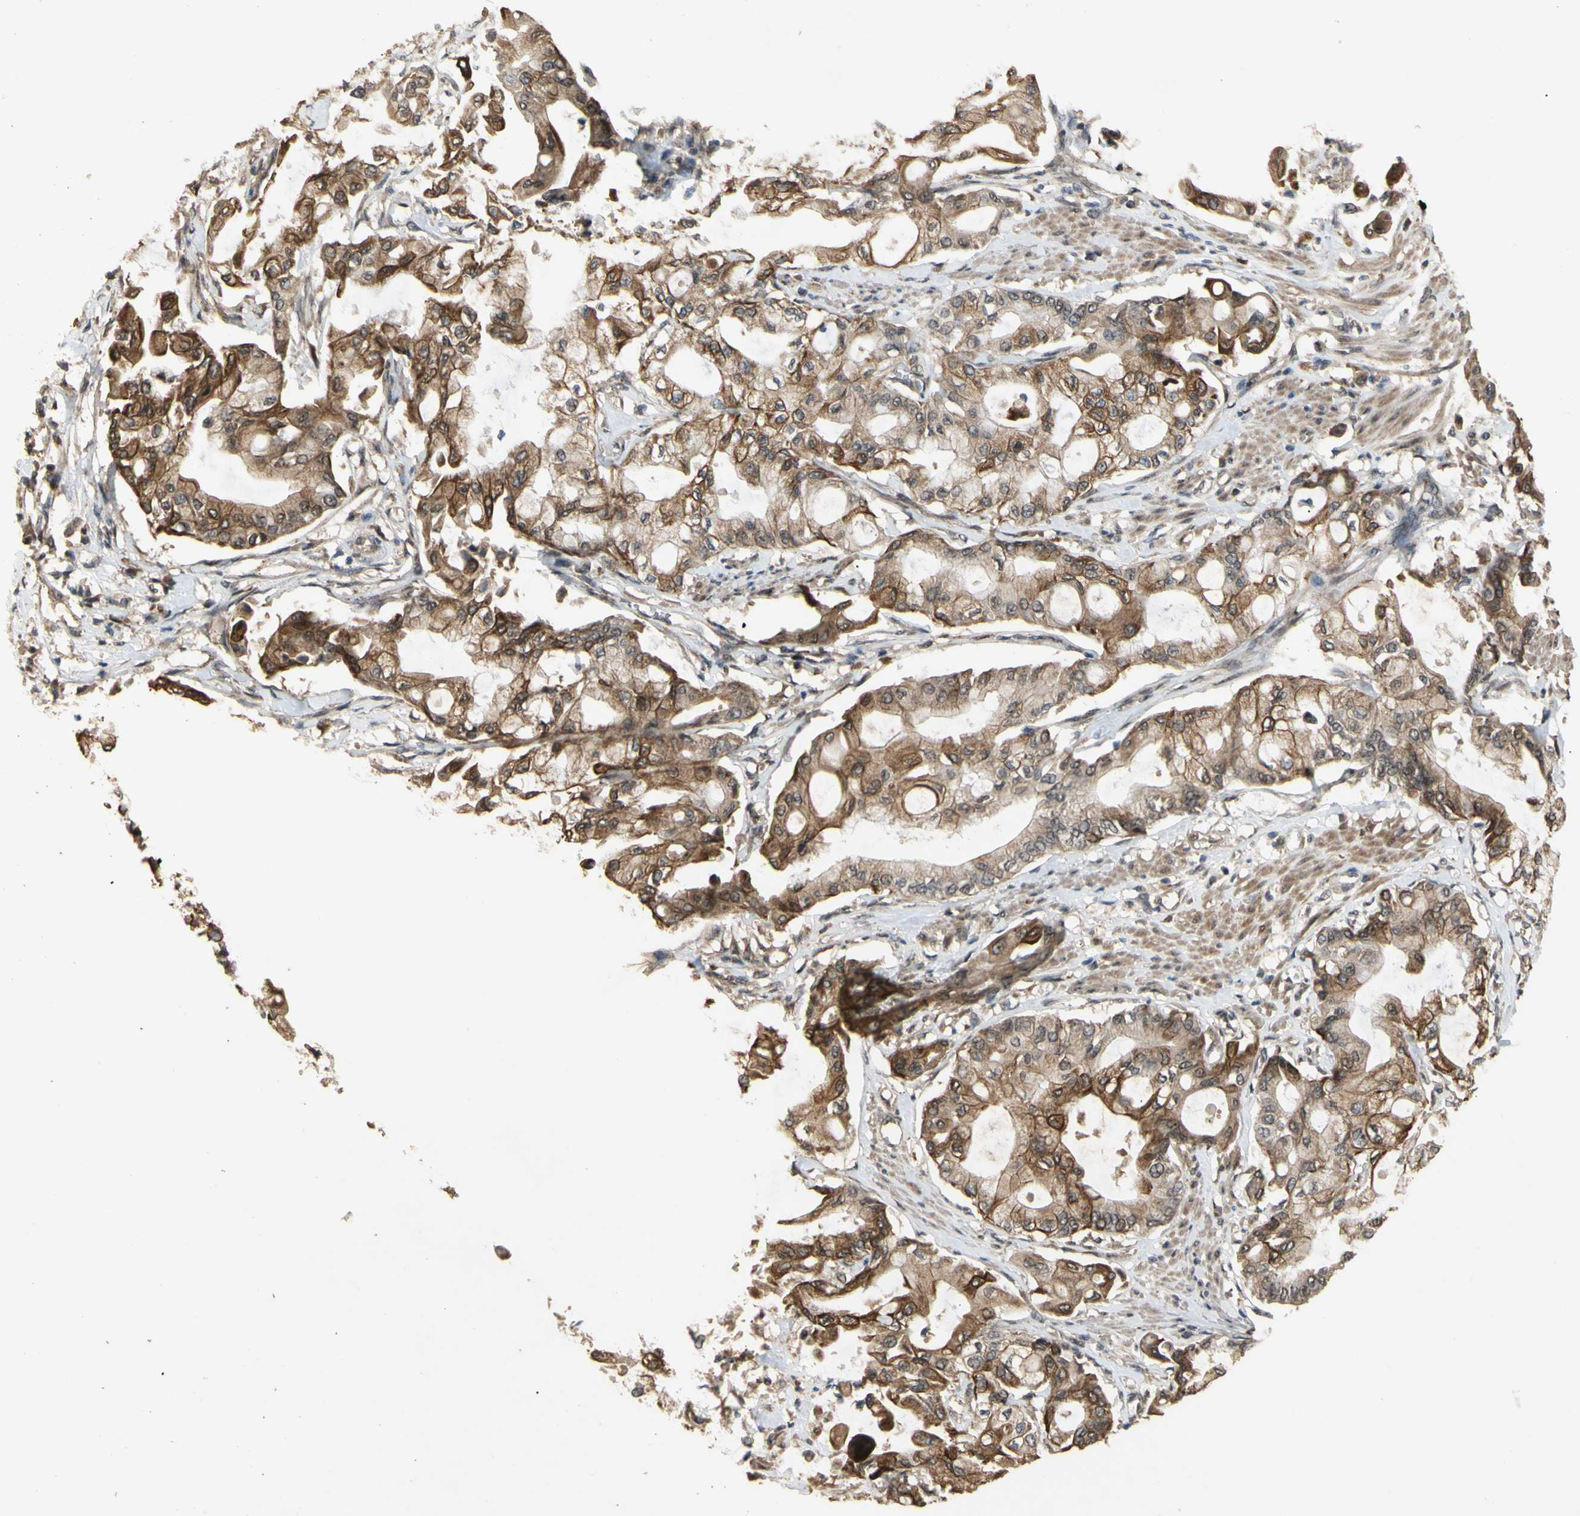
{"staining": {"intensity": "moderate", "quantity": ">75%", "location": "cytoplasmic/membranous"}, "tissue": "pancreatic cancer", "cell_type": "Tumor cells", "image_type": "cancer", "snomed": [{"axis": "morphology", "description": "Adenocarcinoma, NOS"}, {"axis": "morphology", "description": "Adenocarcinoma, metastatic, NOS"}, {"axis": "topography", "description": "Lymph node"}, {"axis": "topography", "description": "Pancreas"}, {"axis": "topography", "description": "Duodenum"}], "caption": "Human pancreatic metastatic adenocarcinoma stained with a protein marker reveals moderate staining in tumor cells.", "gene": "GTF2E2", "patient": {"sex": "female", "age": 64}}